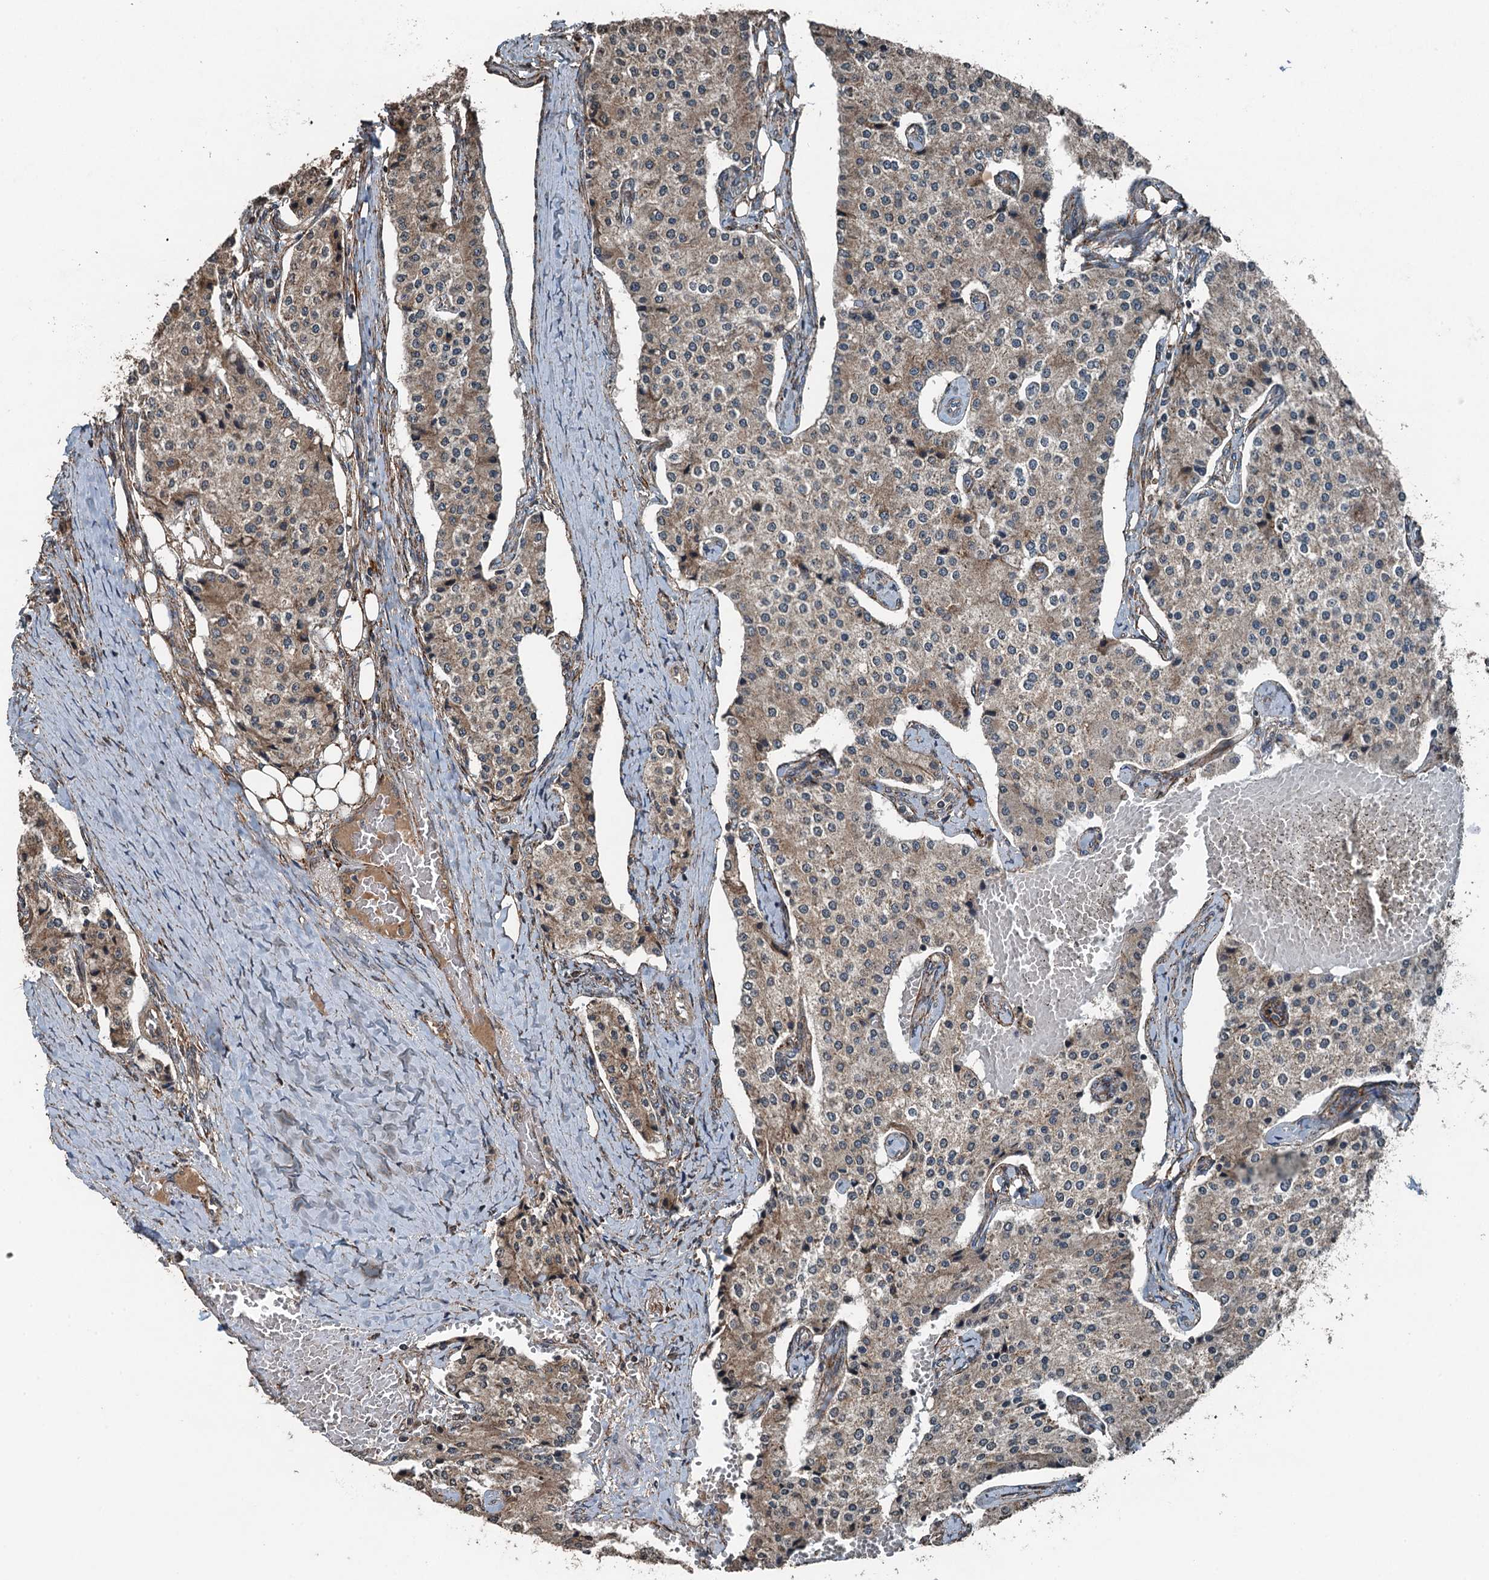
{"staining": {"intensity": "weak", "quantity": ">75%", "location": "cytoplasmic/membranous"}, "tissue": "carcinoid", "cell_type": "Tumor cells", "image_type": "cancer", "snomed": [{"axis": "morphology", "description": "Carcinoid, malignant, NOS"}, {"axis": "topography", "description": "Colon"}], "caption": "Immunohistochemical staining of malignant carcinoid shows low levels of weak cytoplasmic/membranous positivity in about >75% of tumor cells.", "gene": "TCTN1", "patient": {"sex": "female", "age": 52}}